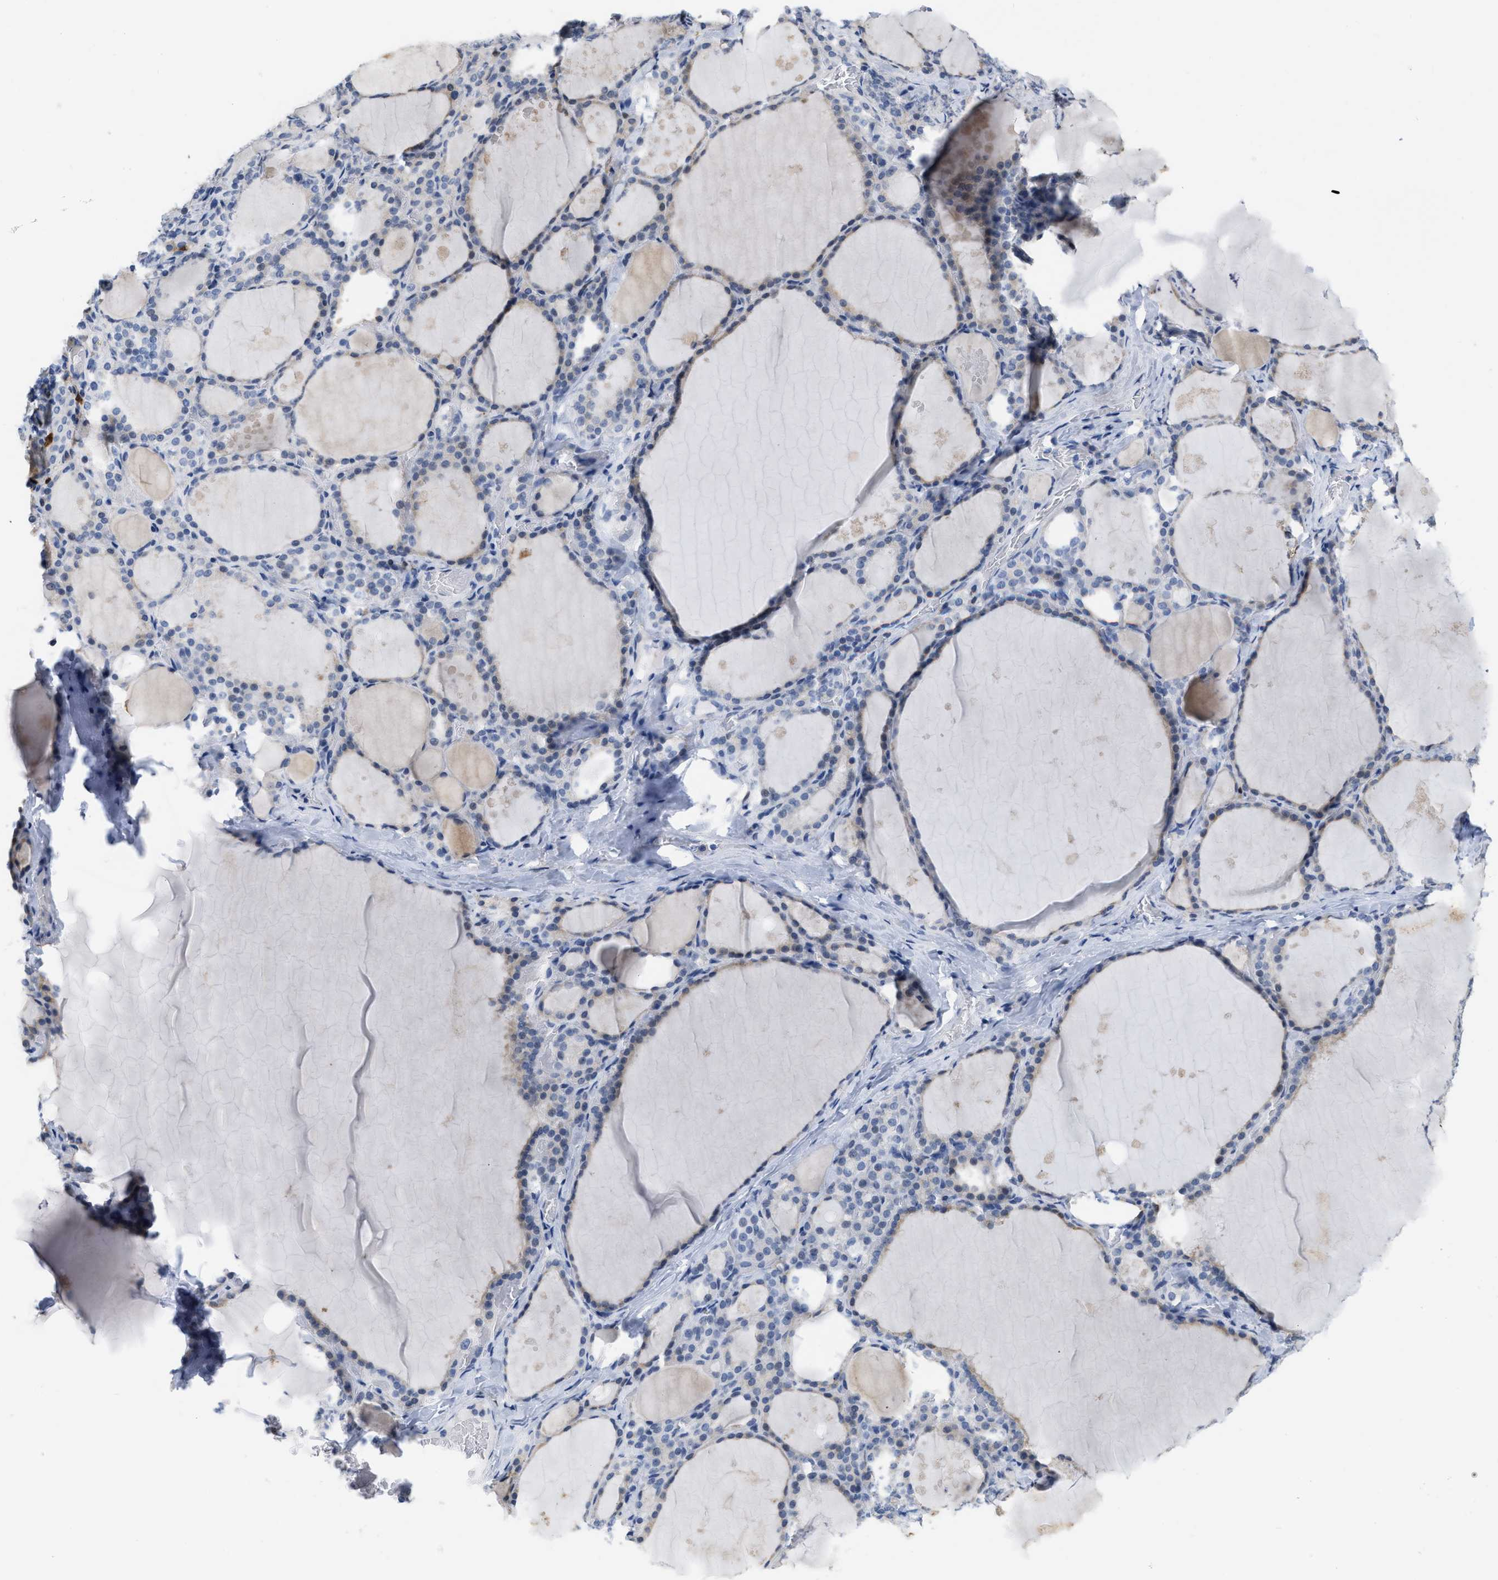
{"staining": {"intensity": "weak", "quantity": "25%-75%", "location": "cytoplasmic/membranous"}, "tissue": "thyroid gland", "cell_type": "Glandular cells", "image_type": "normal", "snomed": [{"axis": "morphology", "description": "Normal tissue, NOS"}, {"axis": "topography", "description": "Thyroid gland"}], "caption": "An immunohistochemistry histopathology image of unremarkable tissue is shown. Protein staining in brown shows weak cytoplasmic/membranous positivity in thyroid gland within glandular cells.", "gene": "CRYM", "patient": {"sex": "male", "age": 56}}